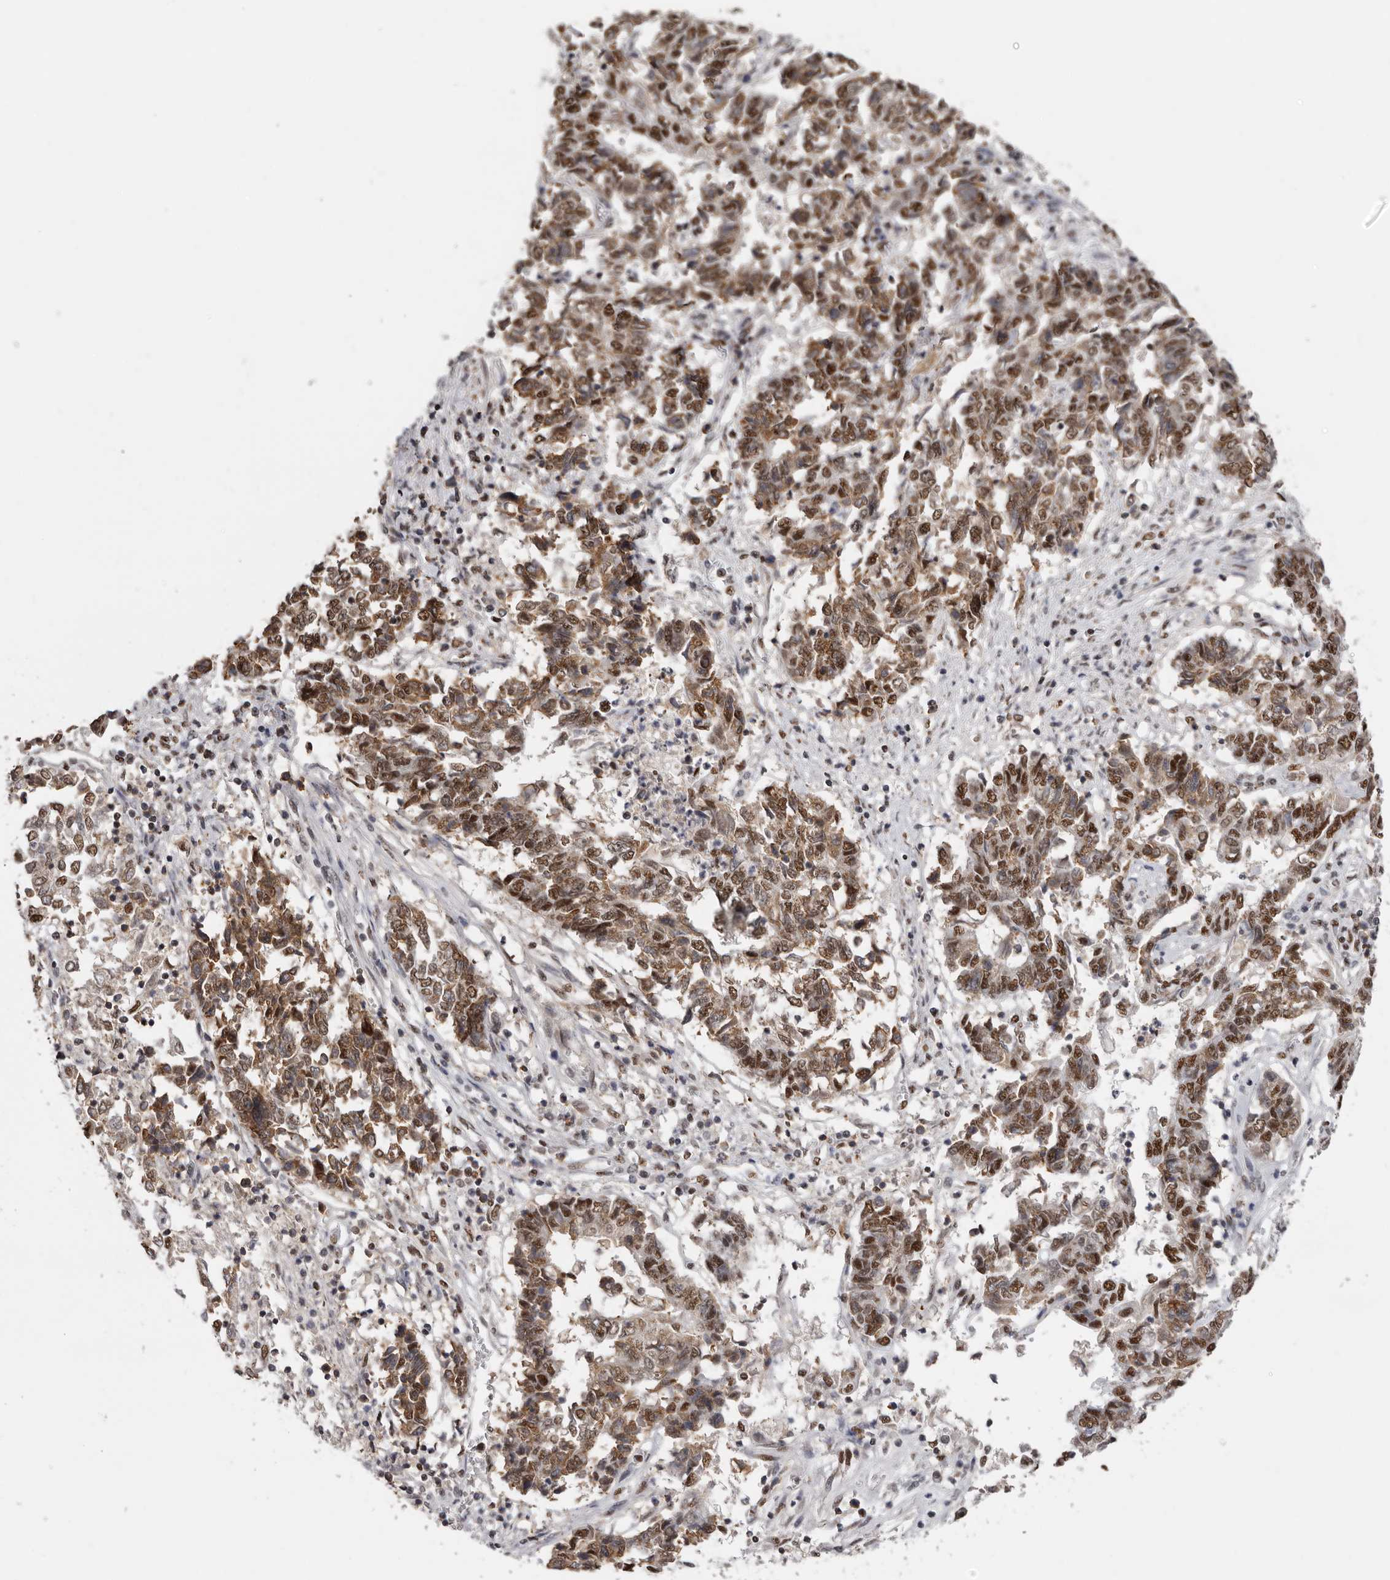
{"staining": {"intensity": "moderate", "quantity": ">75%", "location": "cytoplasmic/membranous,nuclear"}, "tissue": "endometrial cancer", "cell_type": "Tumor cells", "image_type": "cancer", "snomed": [{"axis": "morphology", "description": "Adenocarcinoma, NOS"}, {"axis": "topography", "description": "Endometrium"}], "caption": "Protein expression analysis of endometrial adenocarcinoma reveals moderate cytoplasmic/membranous and nuclear positivity in about >75% of tumor cells. The staining is performed using DAB brown chromogen to label protein expression. The nuclei are counter-stained blue using hematoxylin.", "gene": "SCAF4", "patient": {"sex": "female", "age": 80}}